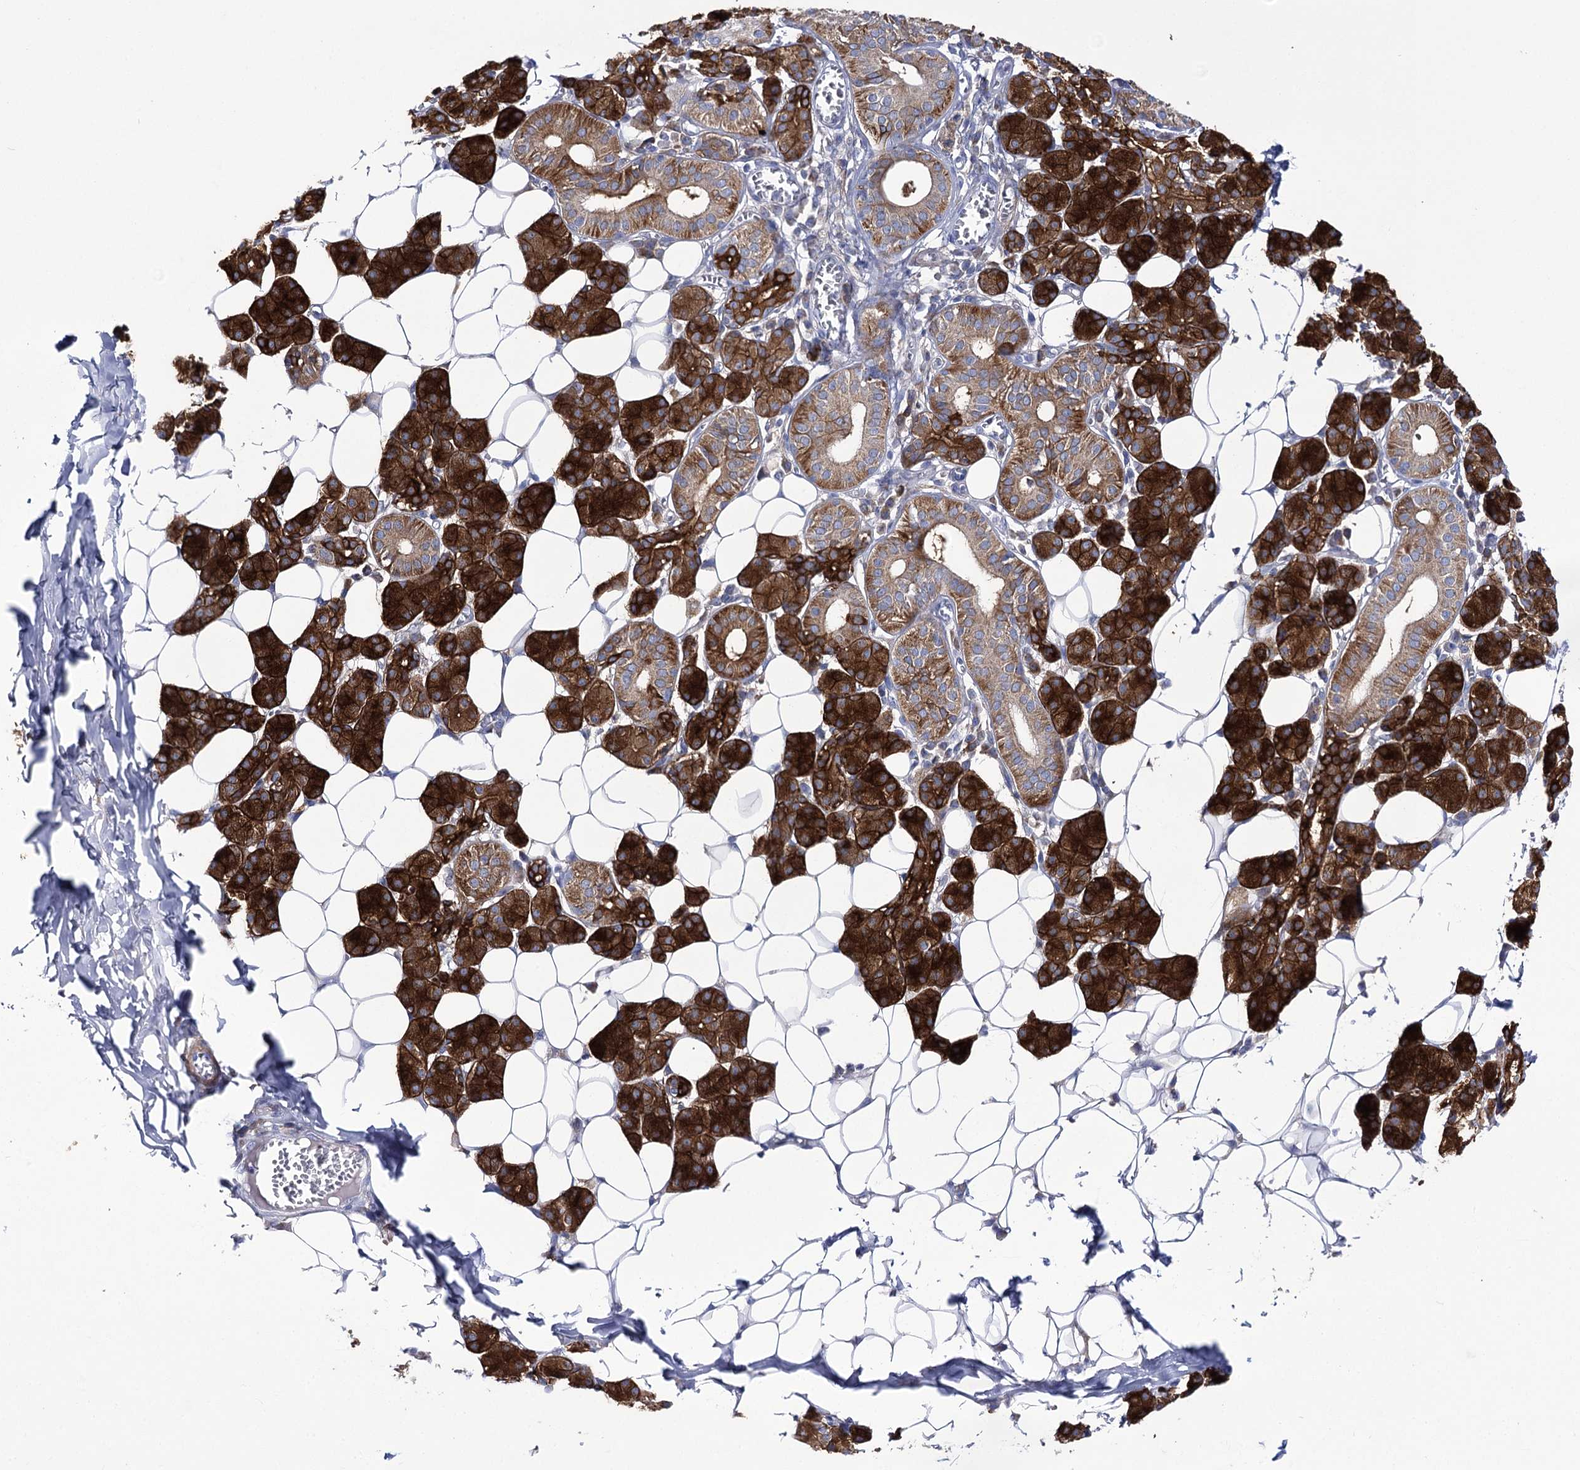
{"staining": {"intensity": "strong", "quantity": "25%-75%", "location": "cytoplasmic/membranous"}, "tissue": "salivary gland", "cell_type": "Glandular cells", "image_type": "normal", "snomed": [{"axis": "morphology", "description": "Normal tissue, NOS"}, {"axis": "topography", "description": "Salivary gland"}], "caption": "Glandular cells reveal high levels of strong cytoplasmic/membranous expression in about 25%-75% of cells in normal salivary gland. Nuclei are stained in blue.", "gene": "COX15", "patient": {"sex": "female", "age": 33}}